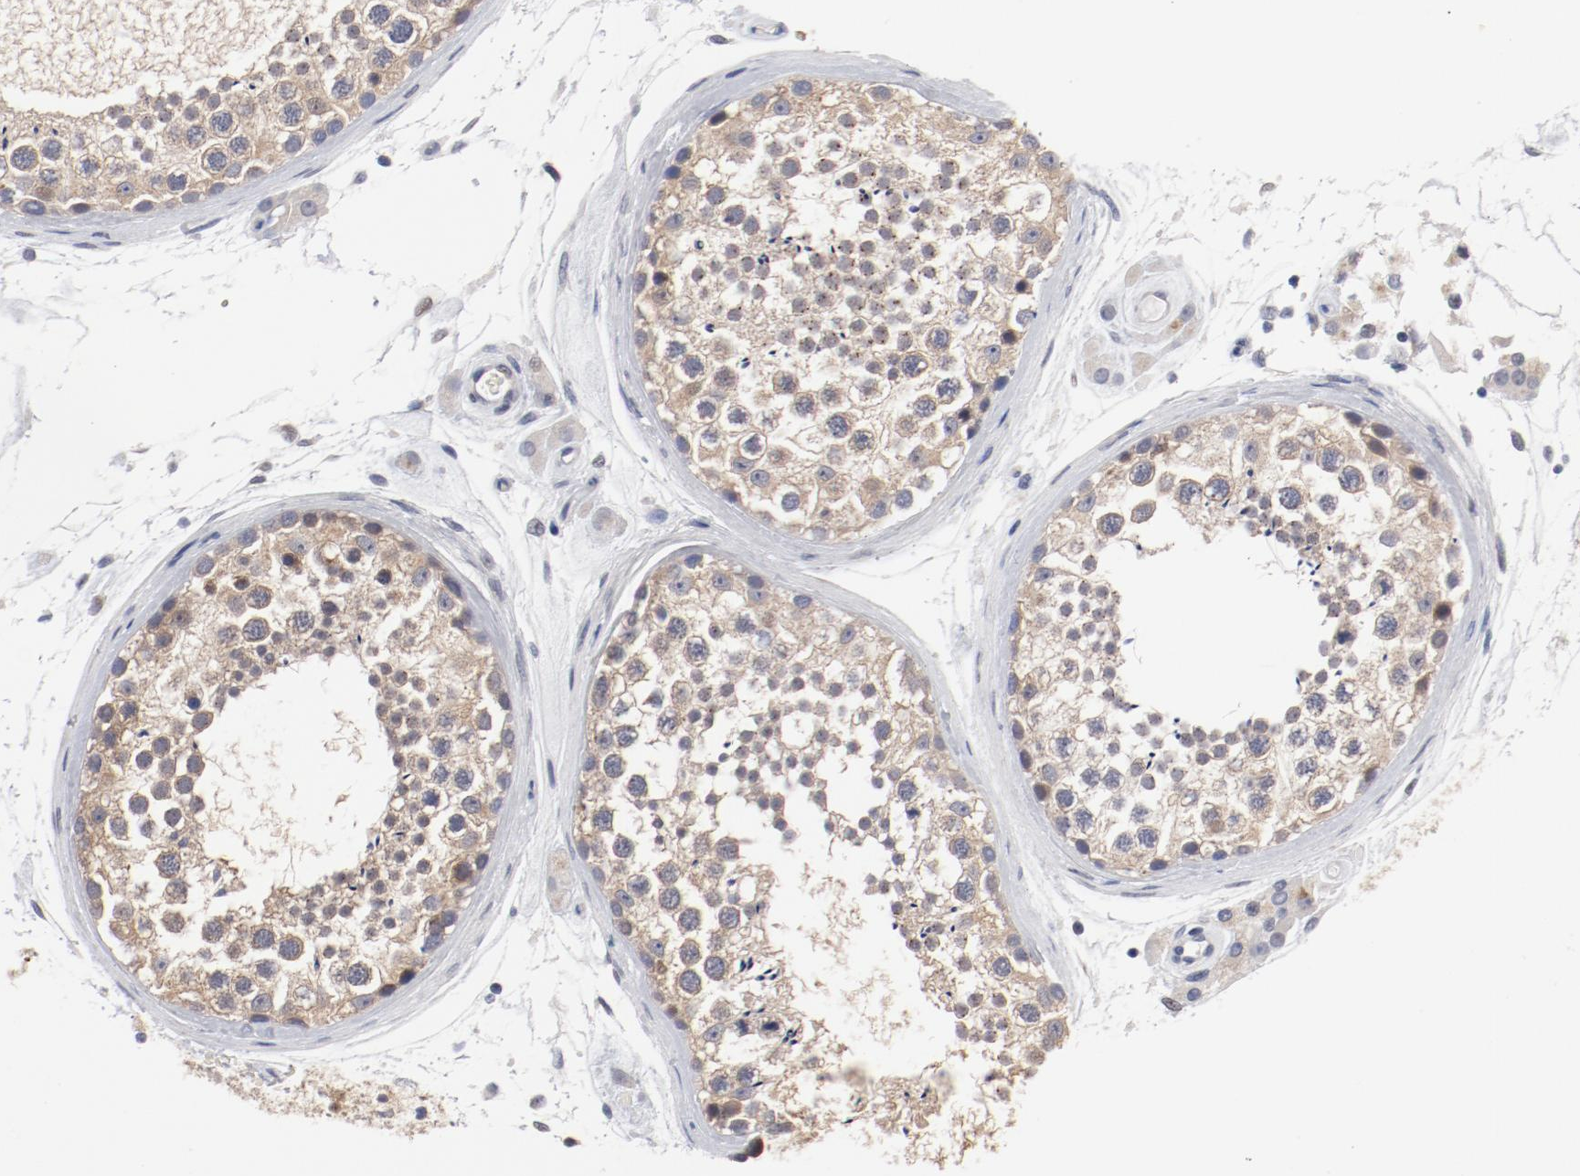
{"staining": {"intensity": "weak", "quantity": ">75%", "location": "cytoplasmic/membranous"}, "tissue": "testis", "cell_type": "Cells in seminiferous ducts", "image_type": "normal", "snomed": [{"axis": "morphology", "description": "Normal tissue, NOS"}, {"axis": "topography", "description": "Testis"}], "caption": "An IHC photomicrograph of benign tissue is shown. Protein staining in brown highlights weak cytoplasmic/membranous positivity in testis within cells in seminiferous ducts.", "gene": "GPR143", "patient": {"sex": "male", "age": 46}}